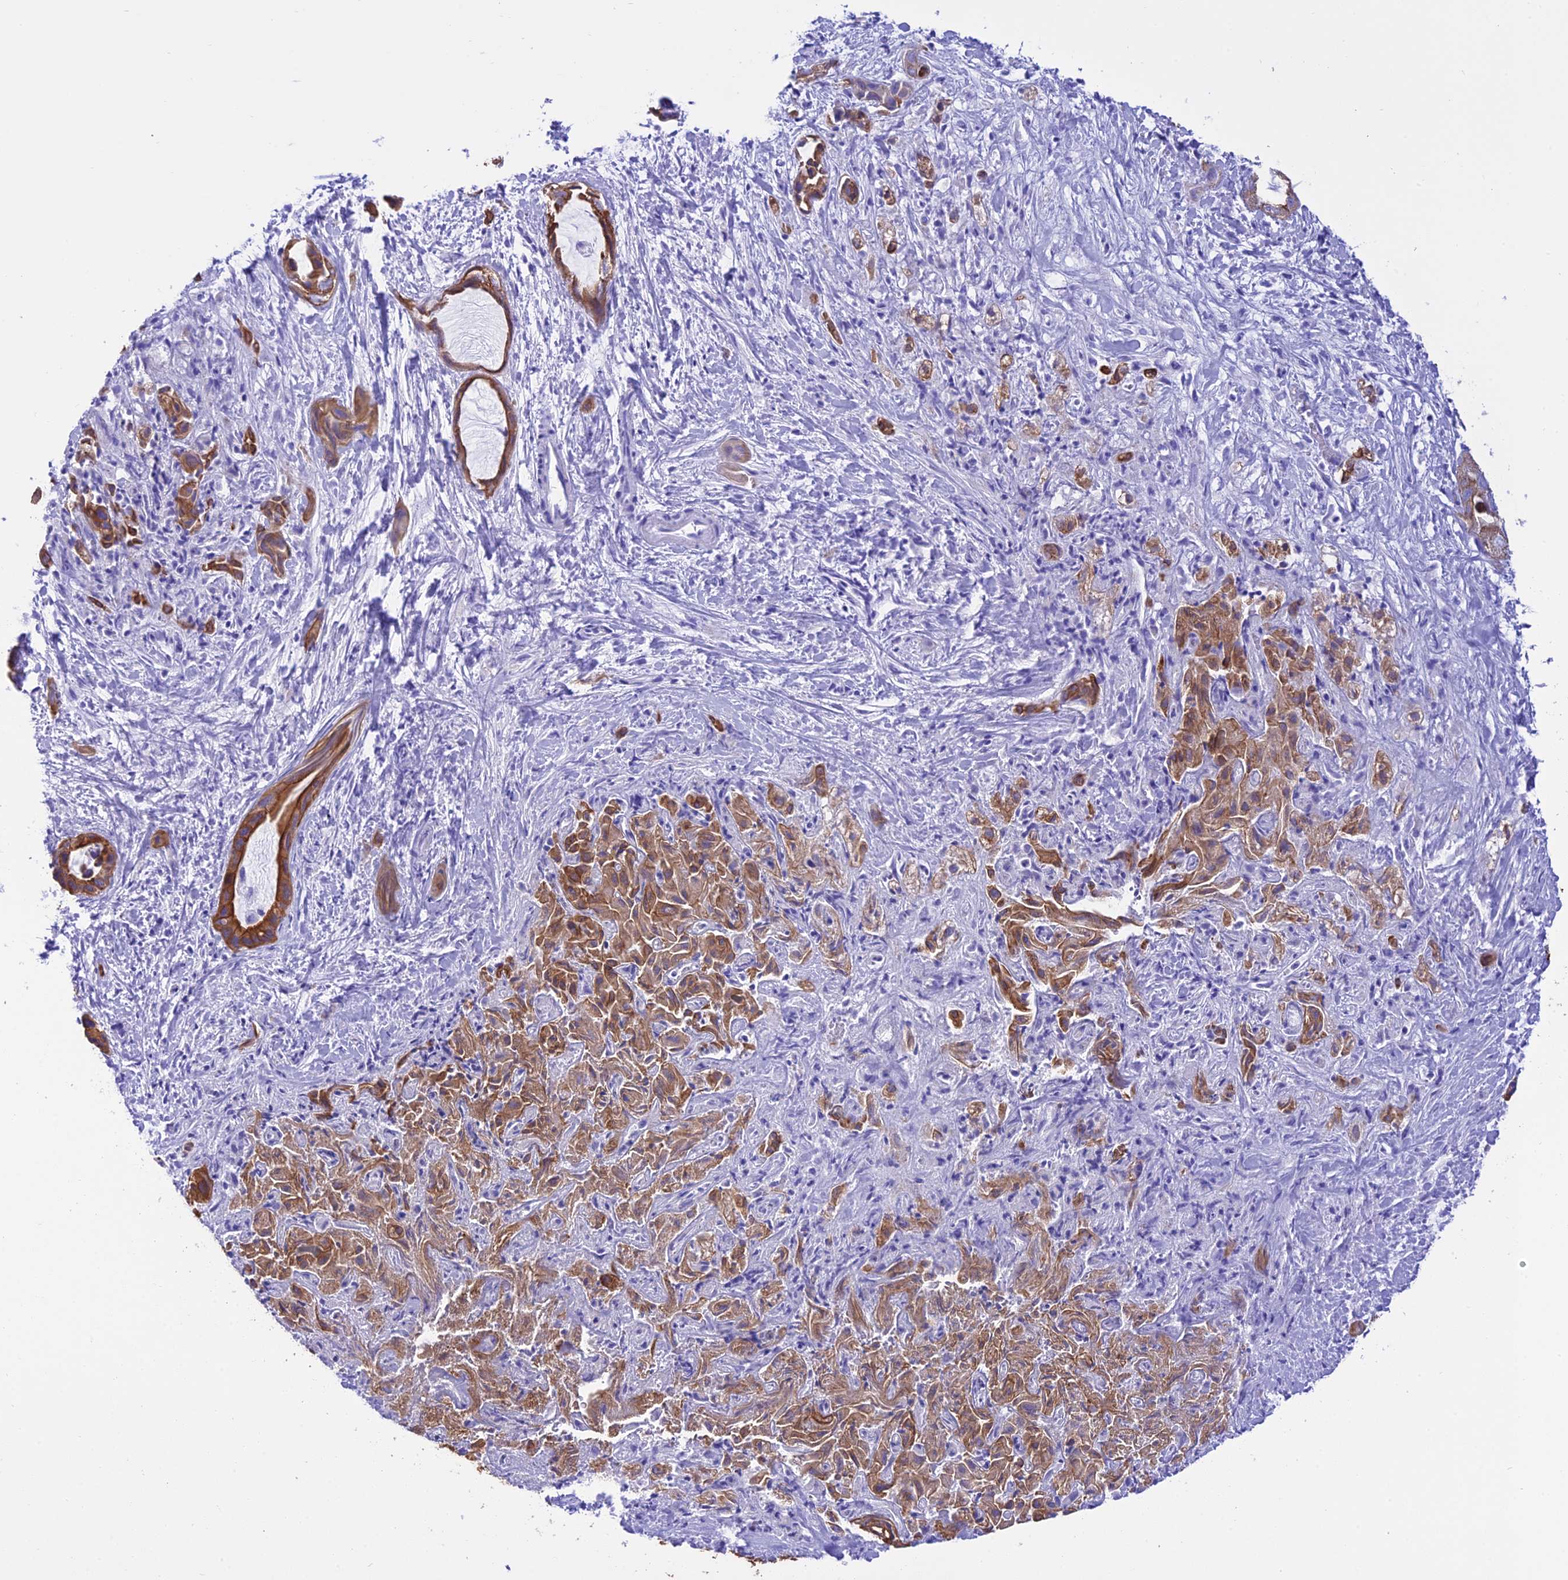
{"staining": {"intensity": "strong", "quantity": ">75%", "location": "cytoplasmic/membranous"}, "tissue": "liver cancer", "cell_type": "Tumor cells", "image_type": "cancer", "snomed": [{"axis": "morphology", "description": "Cholangiocarcinoma"}, {"axis": "topography", "description": "Liver"}], "caption": "Protein staining shows strong cytoplasmic/membranous expression in approximately >75% of tumor cells in liver cancer (cholangiocarcinoma).", "gene": "VPS52", "patient": {"sex": "female", "age": 52}}